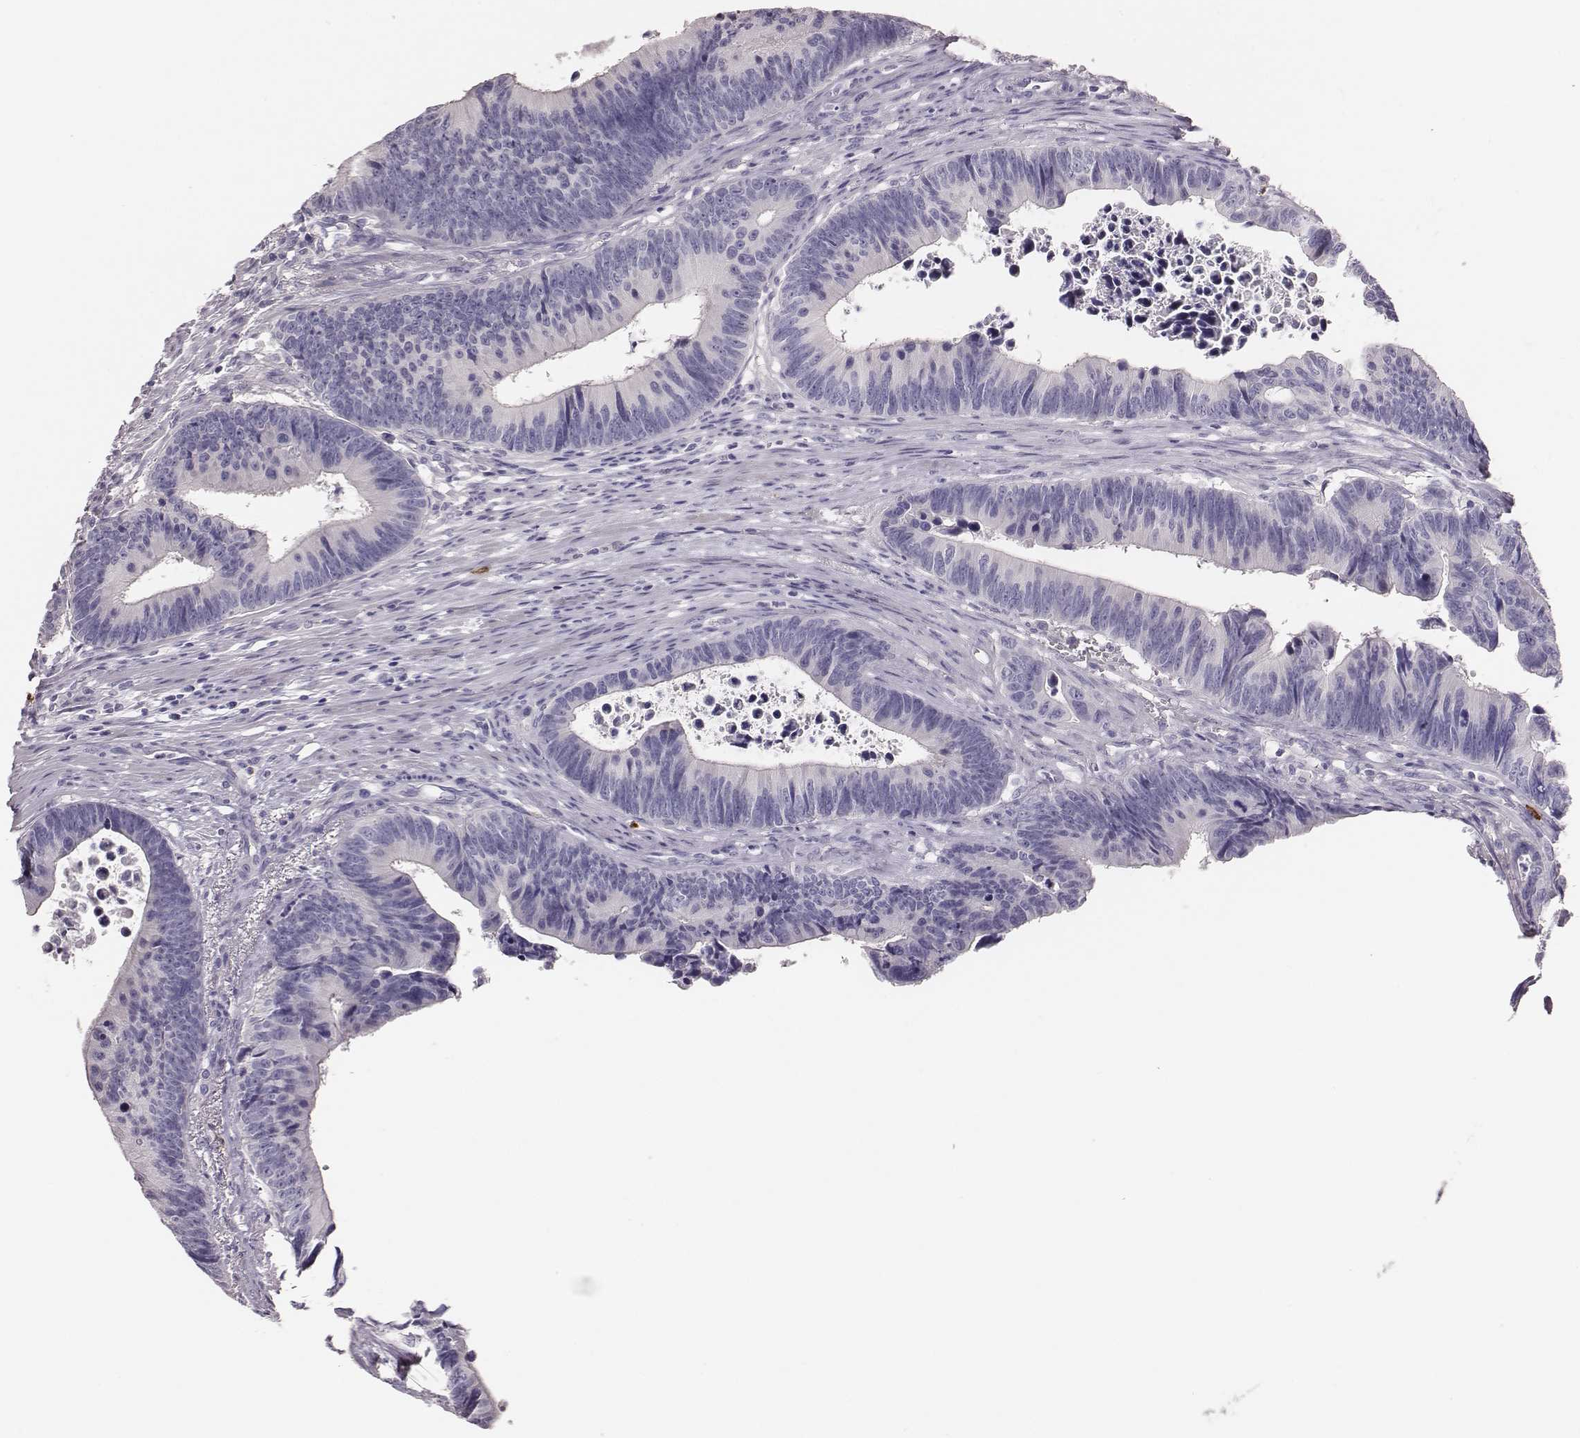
{"staining": {"intensity": "negative", "quantity": "none", "location": "none"}, "tissue": "colorectal cancer", "cell_type": "Tumor cells", "image_type": "cancer", "snomed": [{"axis": "morphology", "description": "Adenocarcinoma, NOS"}, {"axis": "topography", "description": "Colon"}], "caption": "Tumor cells are negative for brown protein staining in adenocarcinoma (colorectal).", "gene": "P2RY10", "patient": {"sex": "female", "age": 87}}